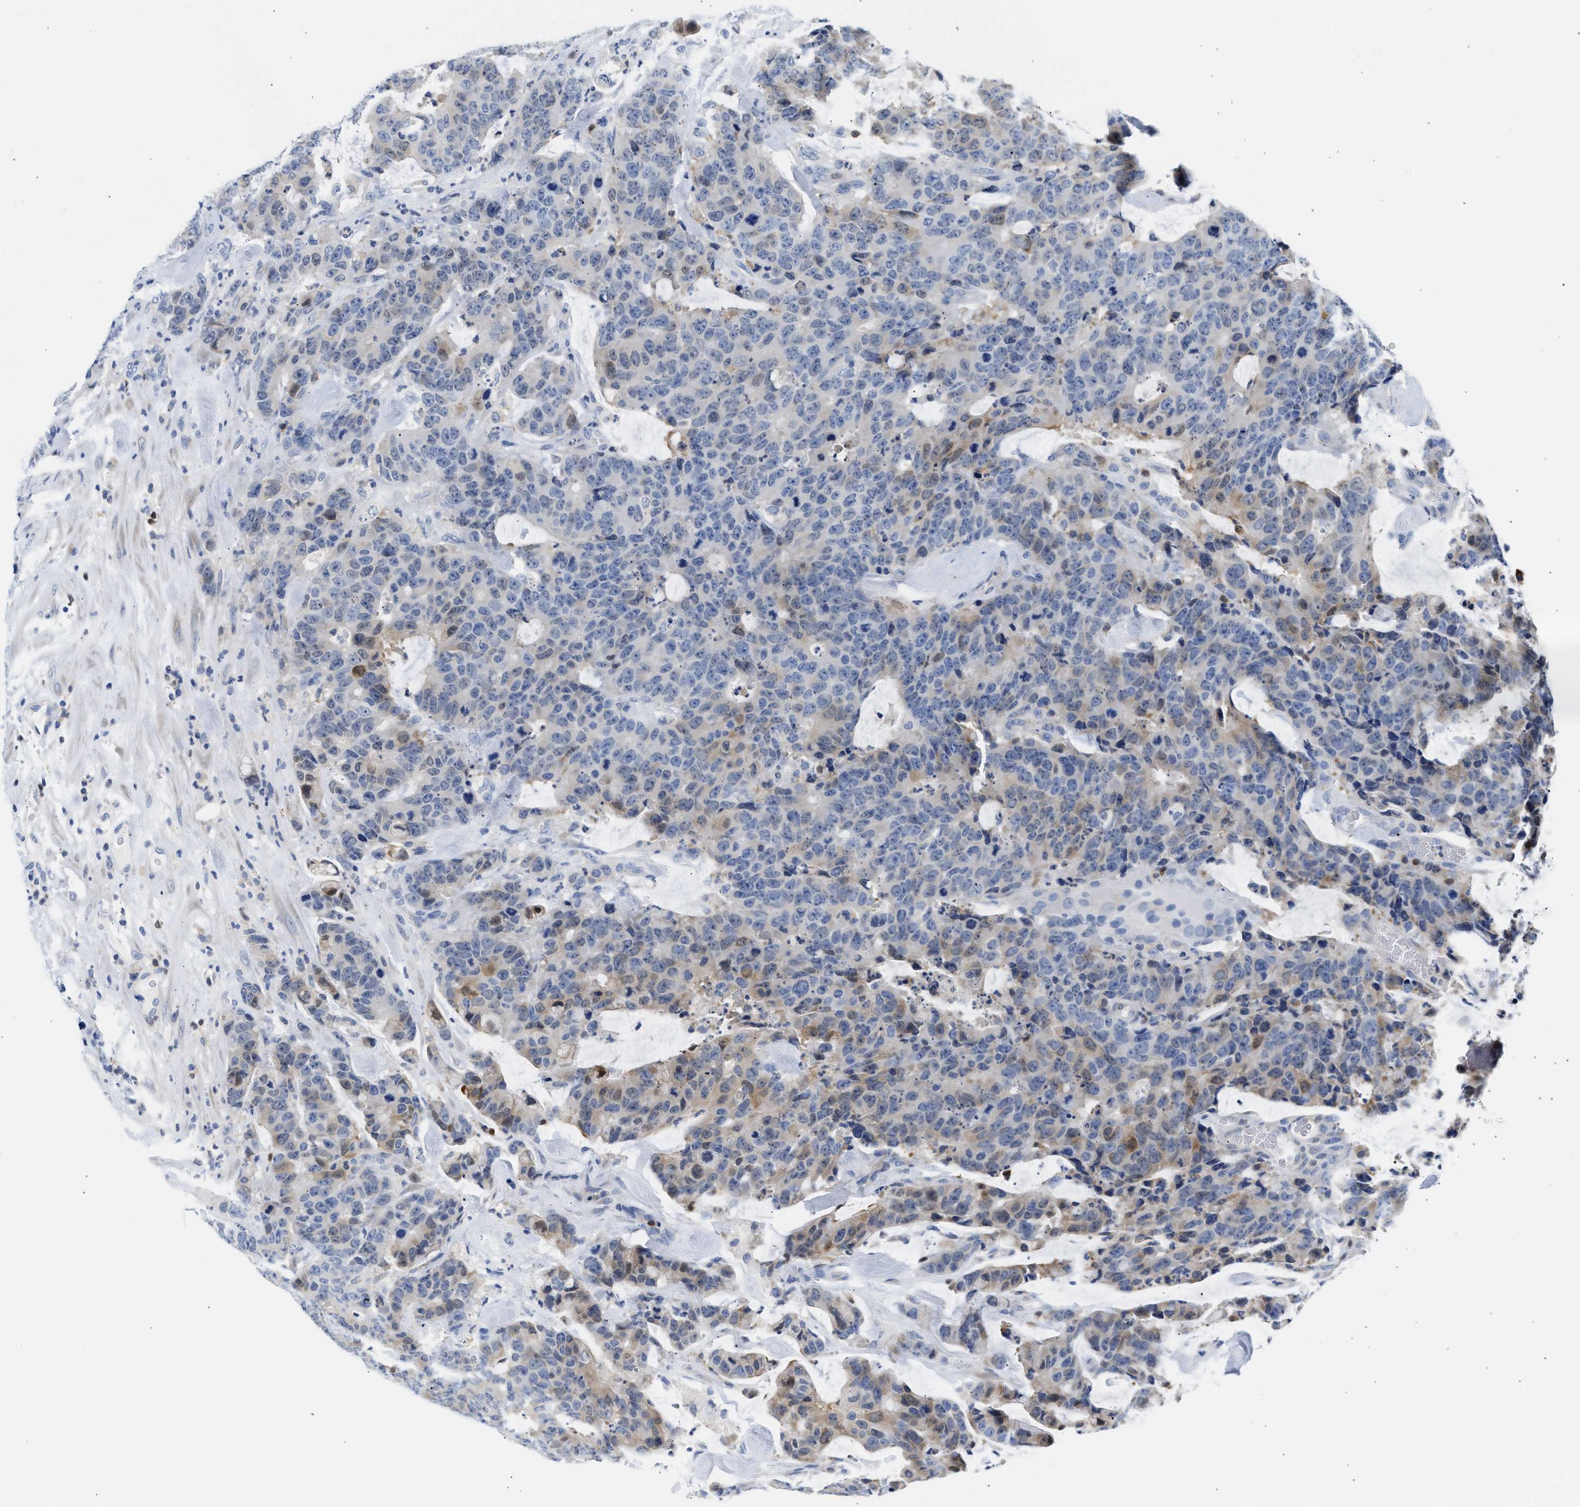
{"staining": {"intensity": "weak", "quantity": "<25%", "location": "cytoplasmic/membranous,nuclear"}, "tissue": "colorectal cancer", "cell_type": "Tumor cells", "image_type": "cancer", "snomed": [{"axis": "morphology", "description": "Adenocarcinoma, NOS"}, {"axis": "topography", "description": "Colon"}], "caption": "Tumor cells are negative for brown protein staining in colorectal cancer.", "gene": "SLIT2", "patient": {"sex": "female", "age": 86}}